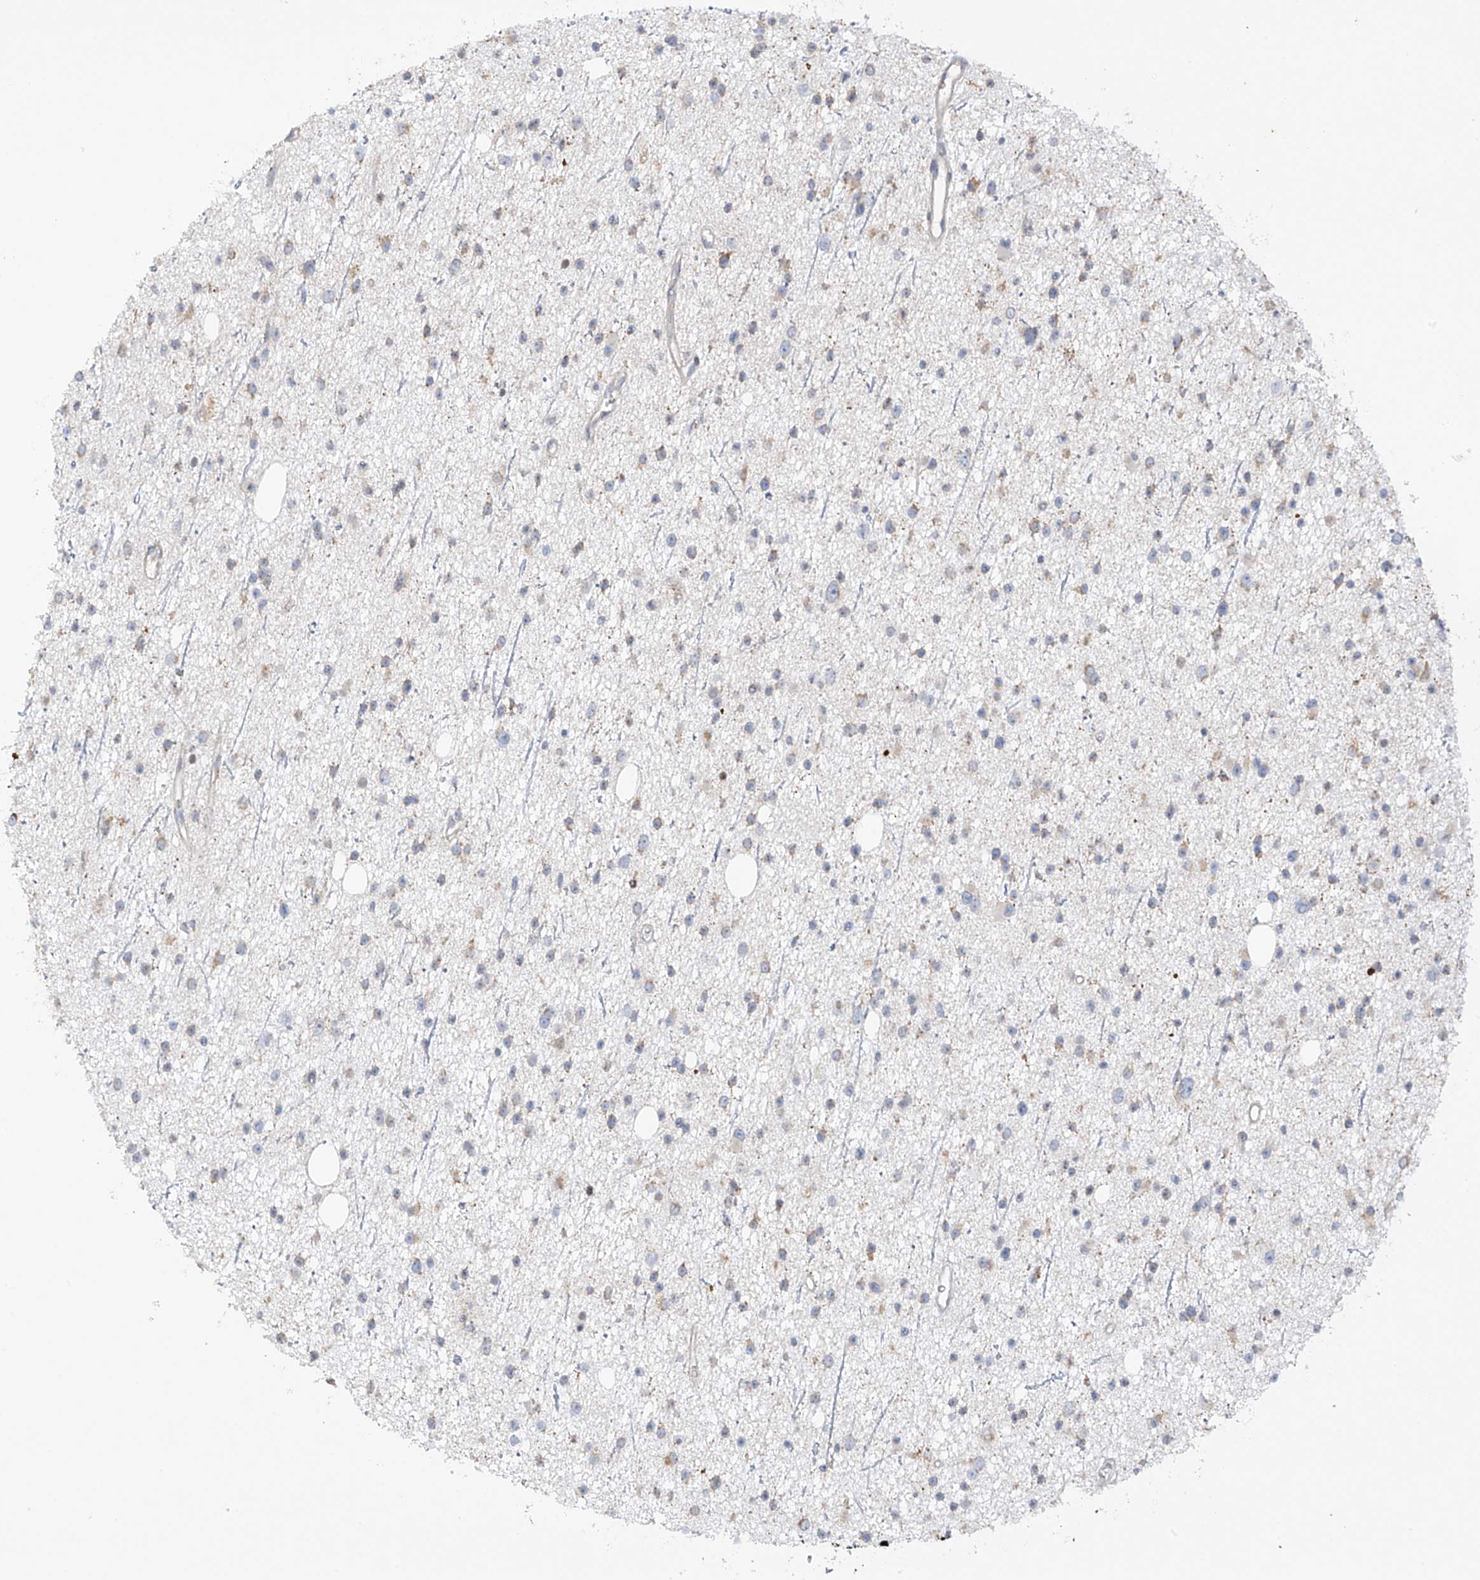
{"staining": {"intensity": "weak", "quantity": "25%-75%", "location": "cytoplasmic/membranous,nuclear"}, "tissue": "glioma", "cell_type": "Tumor cells", "image_type": "cancer", "snomed": [{"axis": "morphology", "description": "Glioma, malignant, Low grade"}, {"axis": "topography", "description": "Cerebral cortex"}], "caption": "Immunohistochemistry (DAB) staining of glioma demonstrates weak cytoplasmic/membranous and nuclear protein expression in approximately 25%-75% of tumor cells.", "gene": "METTL18", "patient": {"sex": "female", "age": 39}}